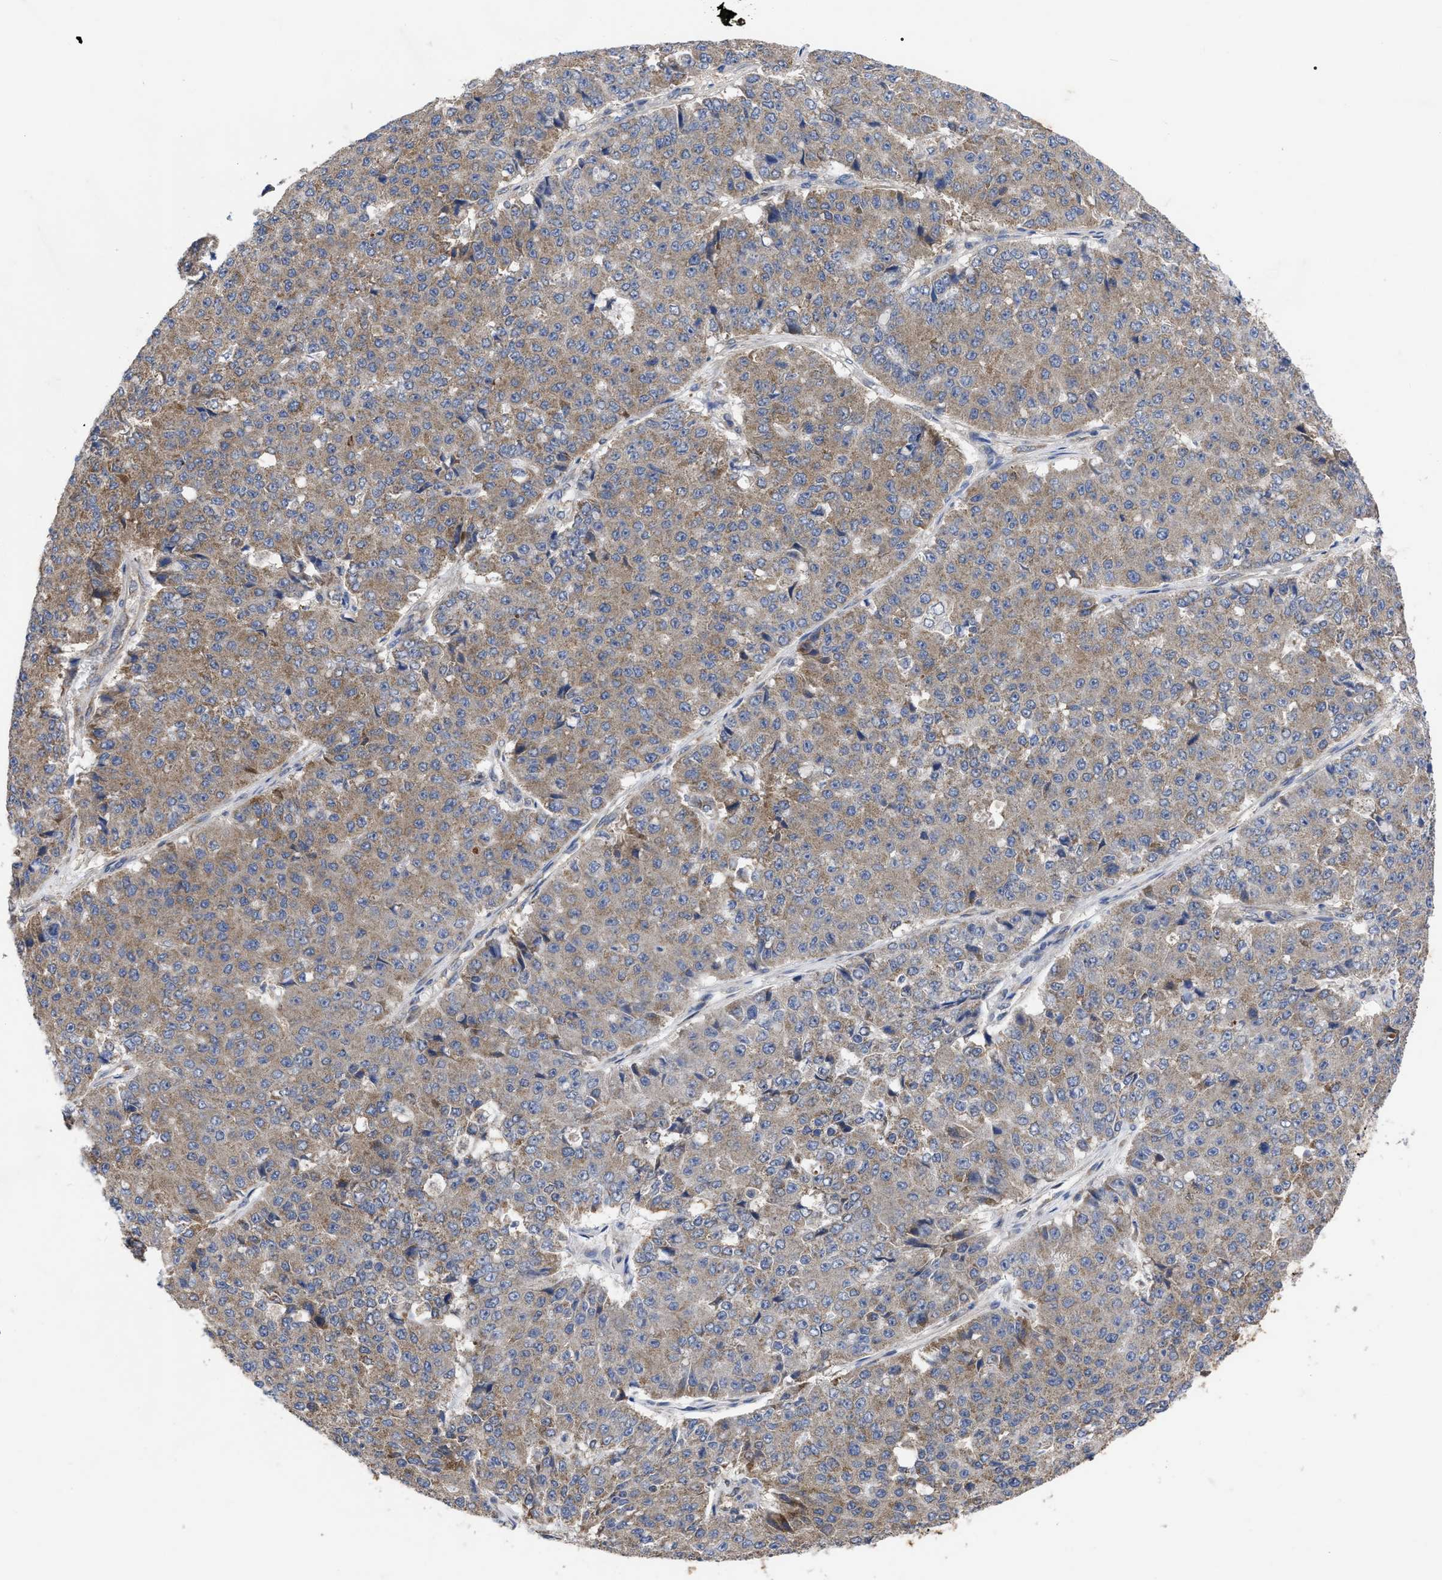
{"staining": {"intensity": "weak", "quantity": ">75%", "location": "cytoplasmic/membranous"}, "tissue": "pancreatic cancer", "cell_type": "Tumor cells", "image_type": "cancer", "snomed": [{"axis": "morphology", "description": "Adenocarcinoma, NOS"}, {"axis": "topography", "description": "Pancreas"}], "caption": "Human pancreatic cancer (adenocarcinoma) stained with a brown dye reveals weak cytoplasmic/membranous positive expression in about >75% of tumor cells.", "gene": "TCP1", "patient": {"sex": "male", "age": 50}}